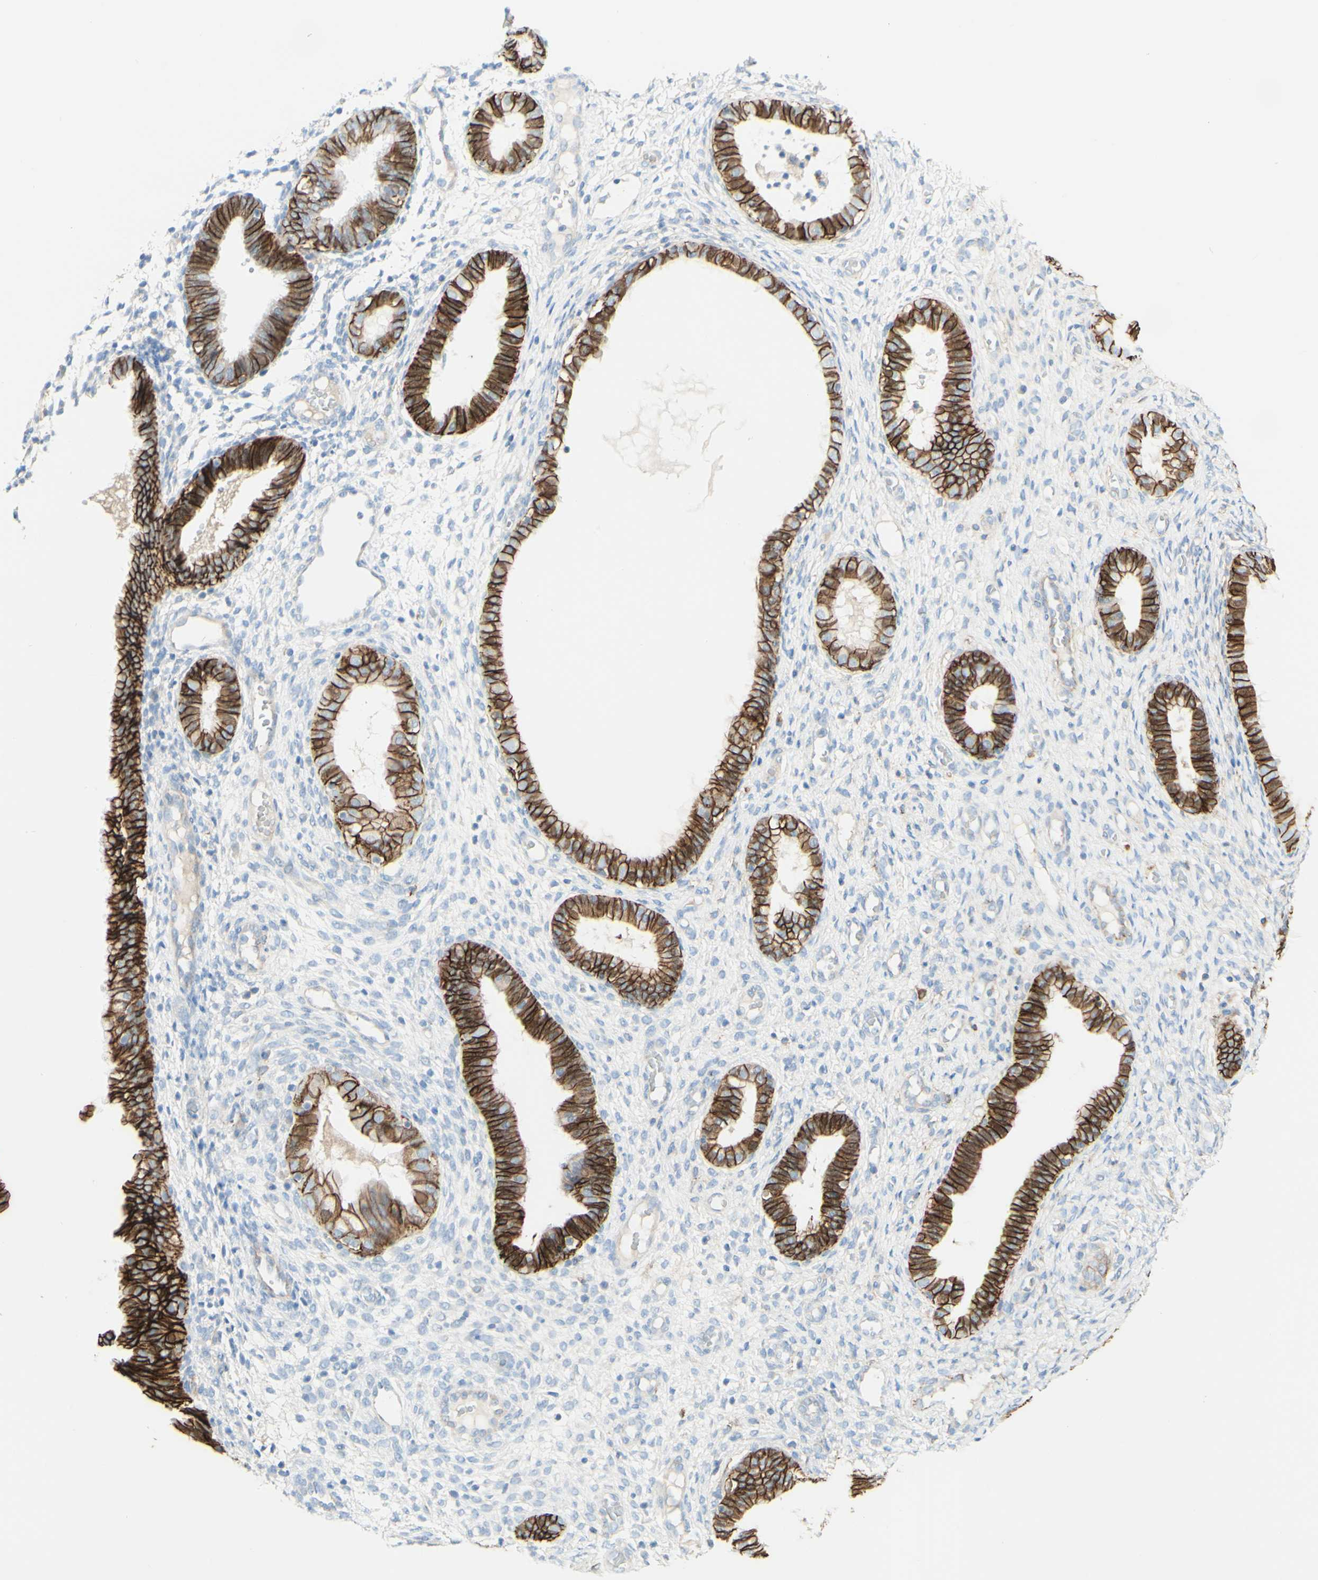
{"staining": {"intensity": "weak", "quantity": "<25%", "location": "cytoplasmic/membranous"}, "tissue": "endometrium", "cell_type": "Cells in endometrial stroma", "image_type": "normal", "snomed": [{"axis": "morphology", "description": "Normal tissue, NOS"}, {"axis": "topography", "description": "Endometrium"}], "caption": "Benign endometrium was stained to show a protein in brown. There is no significant positivity in cells in endometrial stroma.", "gene": "ALCAM", "patient": {"sex": "female", "age": 61}}